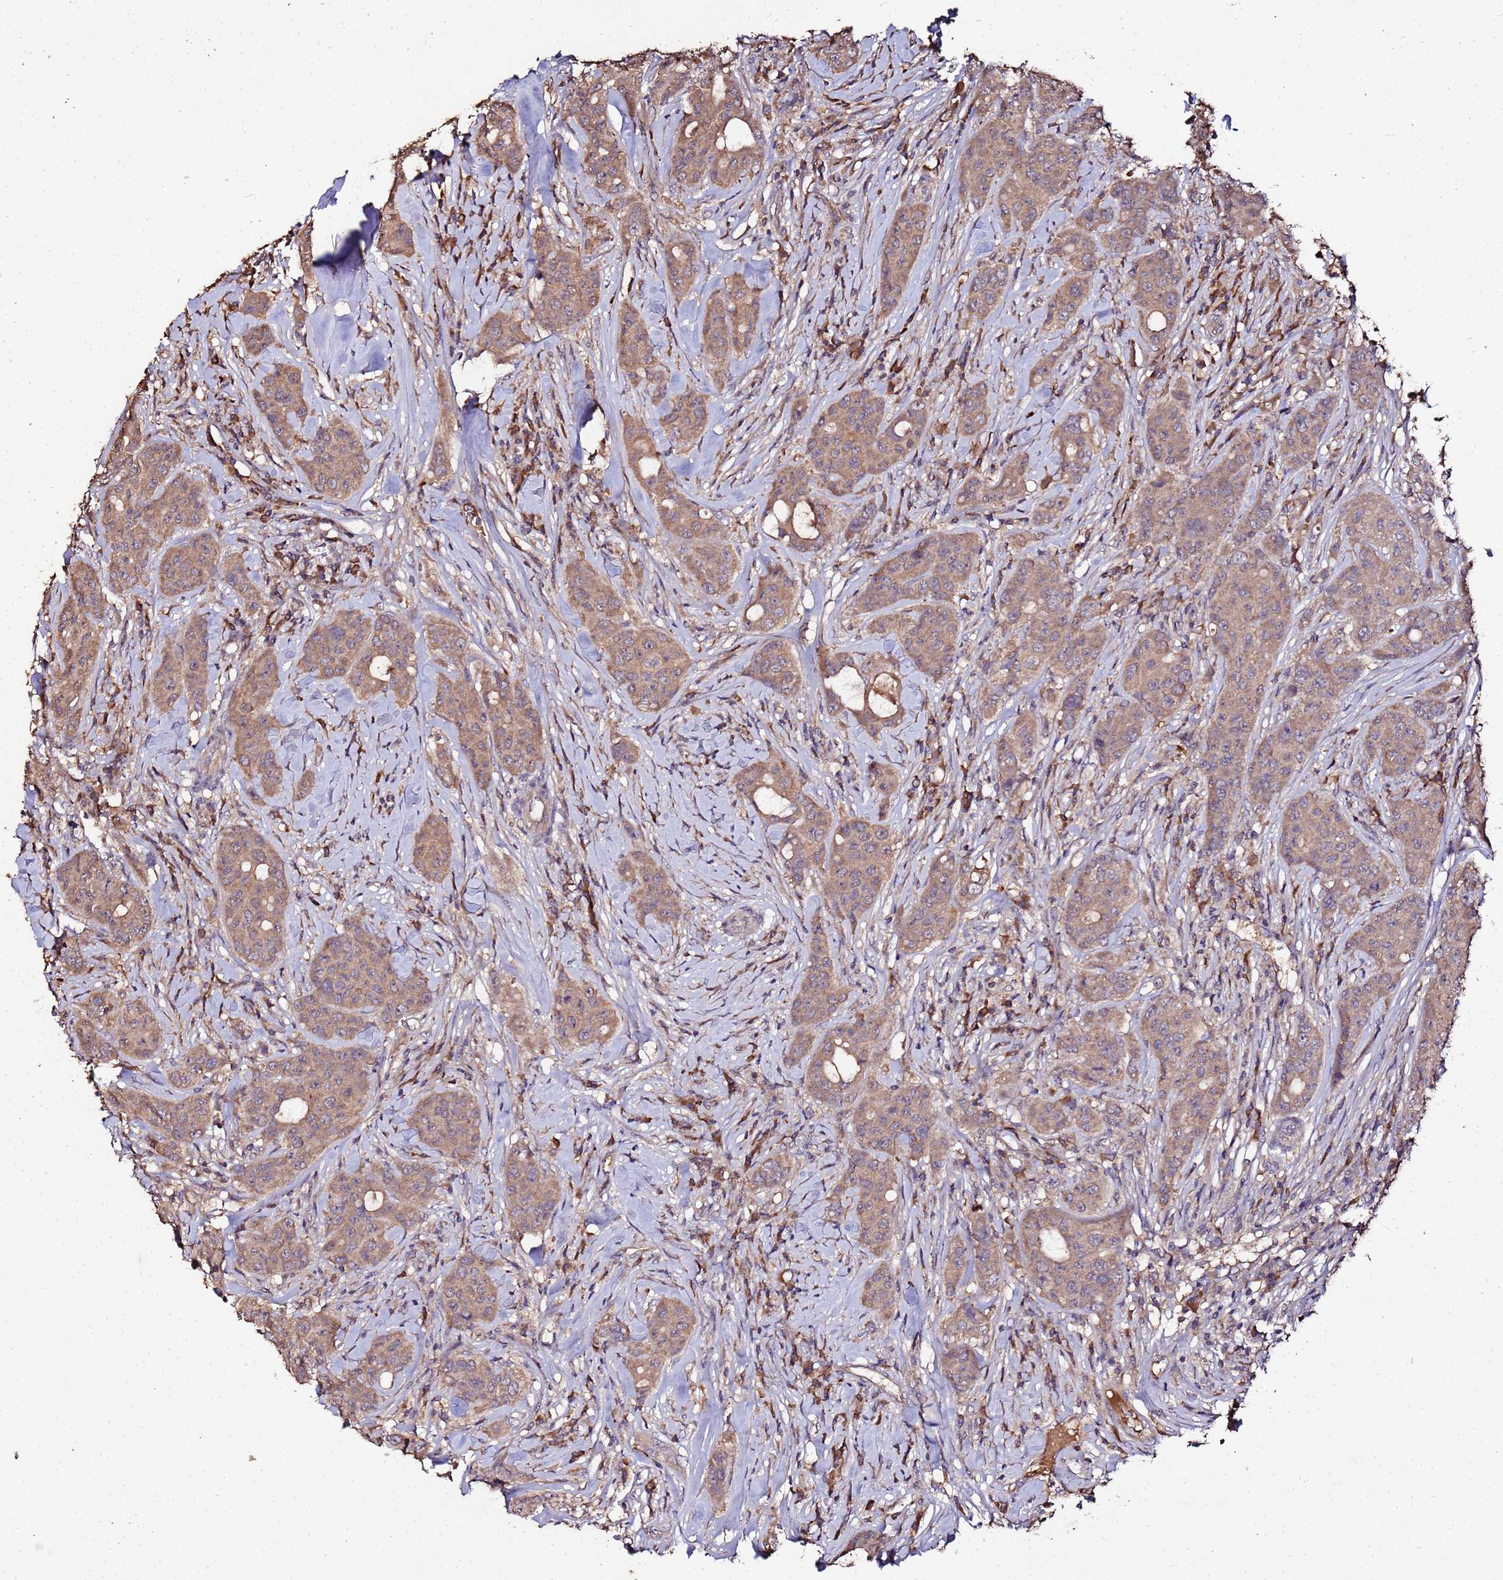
{"staining": {"intensity": "moderate", "quantity": ">75%", "location": "cytoplasmic/membranous"}, "tissue": "breast cancer", "cell_type": "Tumor cells", "image_type": "cancer", "snomed": [{"axis": "morphology", "description": "Duct carcinoma"}, {"axis": "topography", "description": "Breast"}], "caption": "The histopathology image exhibits immunohistochemical staining of infiltrating ductal carcinoma (breast). There is moderate cytoplasmic/membranous staining is identified in approximately >75% of tumor cells. Using DAB (3,3'-diaminobenzidine) (brown) and hematoxylin (blue) stains, captured at high magnification using brightfield microscopy.", "gene": "MTERF1", "patient": {"sex": "female", "age": 43}}